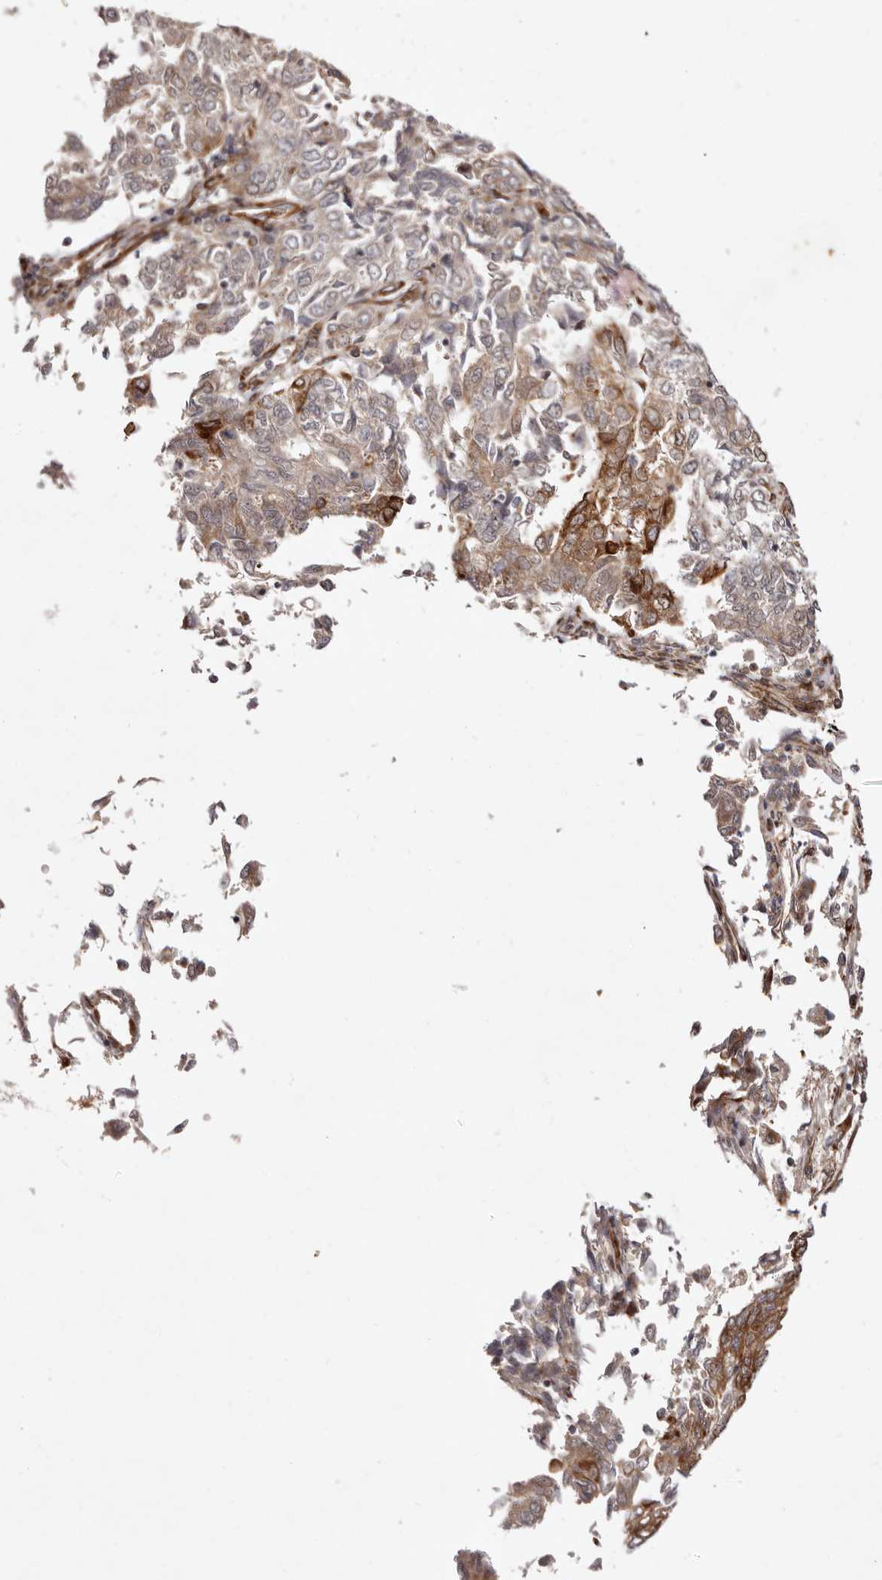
{"staining": {"intensity": "moderate", "quantity": ">75%", "location": "cytoplasmic/membranous"}, "tissue": "endometrial cancer", "cell_type": "Tumor cells", "image_type": "cancer", "snomed": [{"axis": "morphology", "description": "Adenocarcinoma, NOS"}, {"axis": "topography", "description": "Endometrium"}], "caption": "Adenocarcinoma (endometrial) tissue demonstrates moderate cytoplasmic/membranous expression in approximately >75% of tumor cells Using DAB (brown) and hematoxylin (blue) stains, captured at high magnification using brightfield microscopy.", "gene": "BCL2L15", "patient": {"sex": "female", "age": 80}}